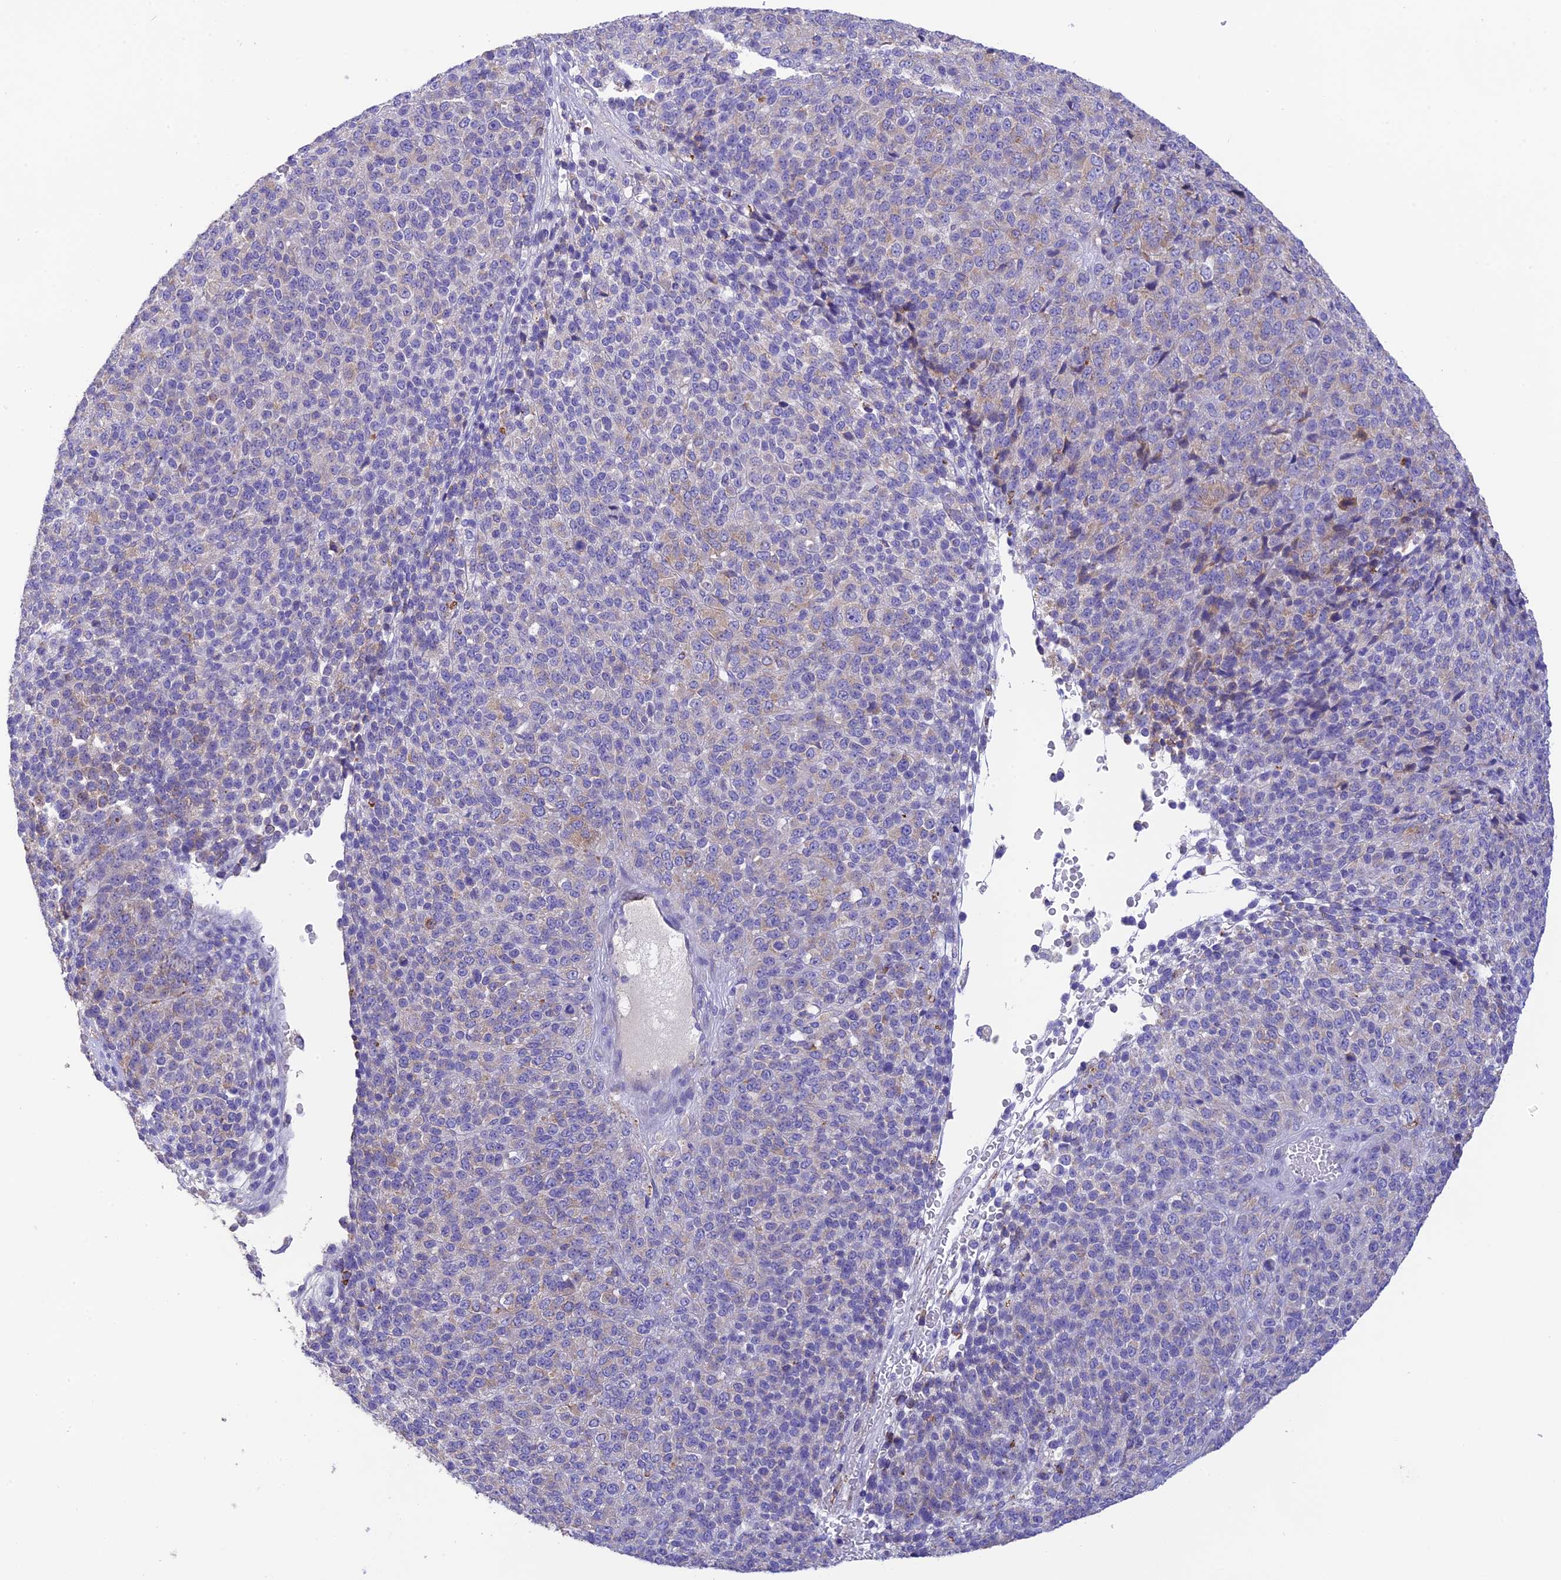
{"staining": {"intensity": "negative", "quantity": "none", "location": "none"}, "tissue": "melanoma", "cell_type": "Tumor cells", "image_type": "cancer", "snomed": [{"axis": "morphology", "description": "Malignant melanoma, Metastatic site"}, {"axis": "topography", "description": "Brain"}], "caption": "Tumor cells are negative for protein expression in human melanoma.", "gene": "HSD17B2", "patient": {"sex": "female", "age": 56}}